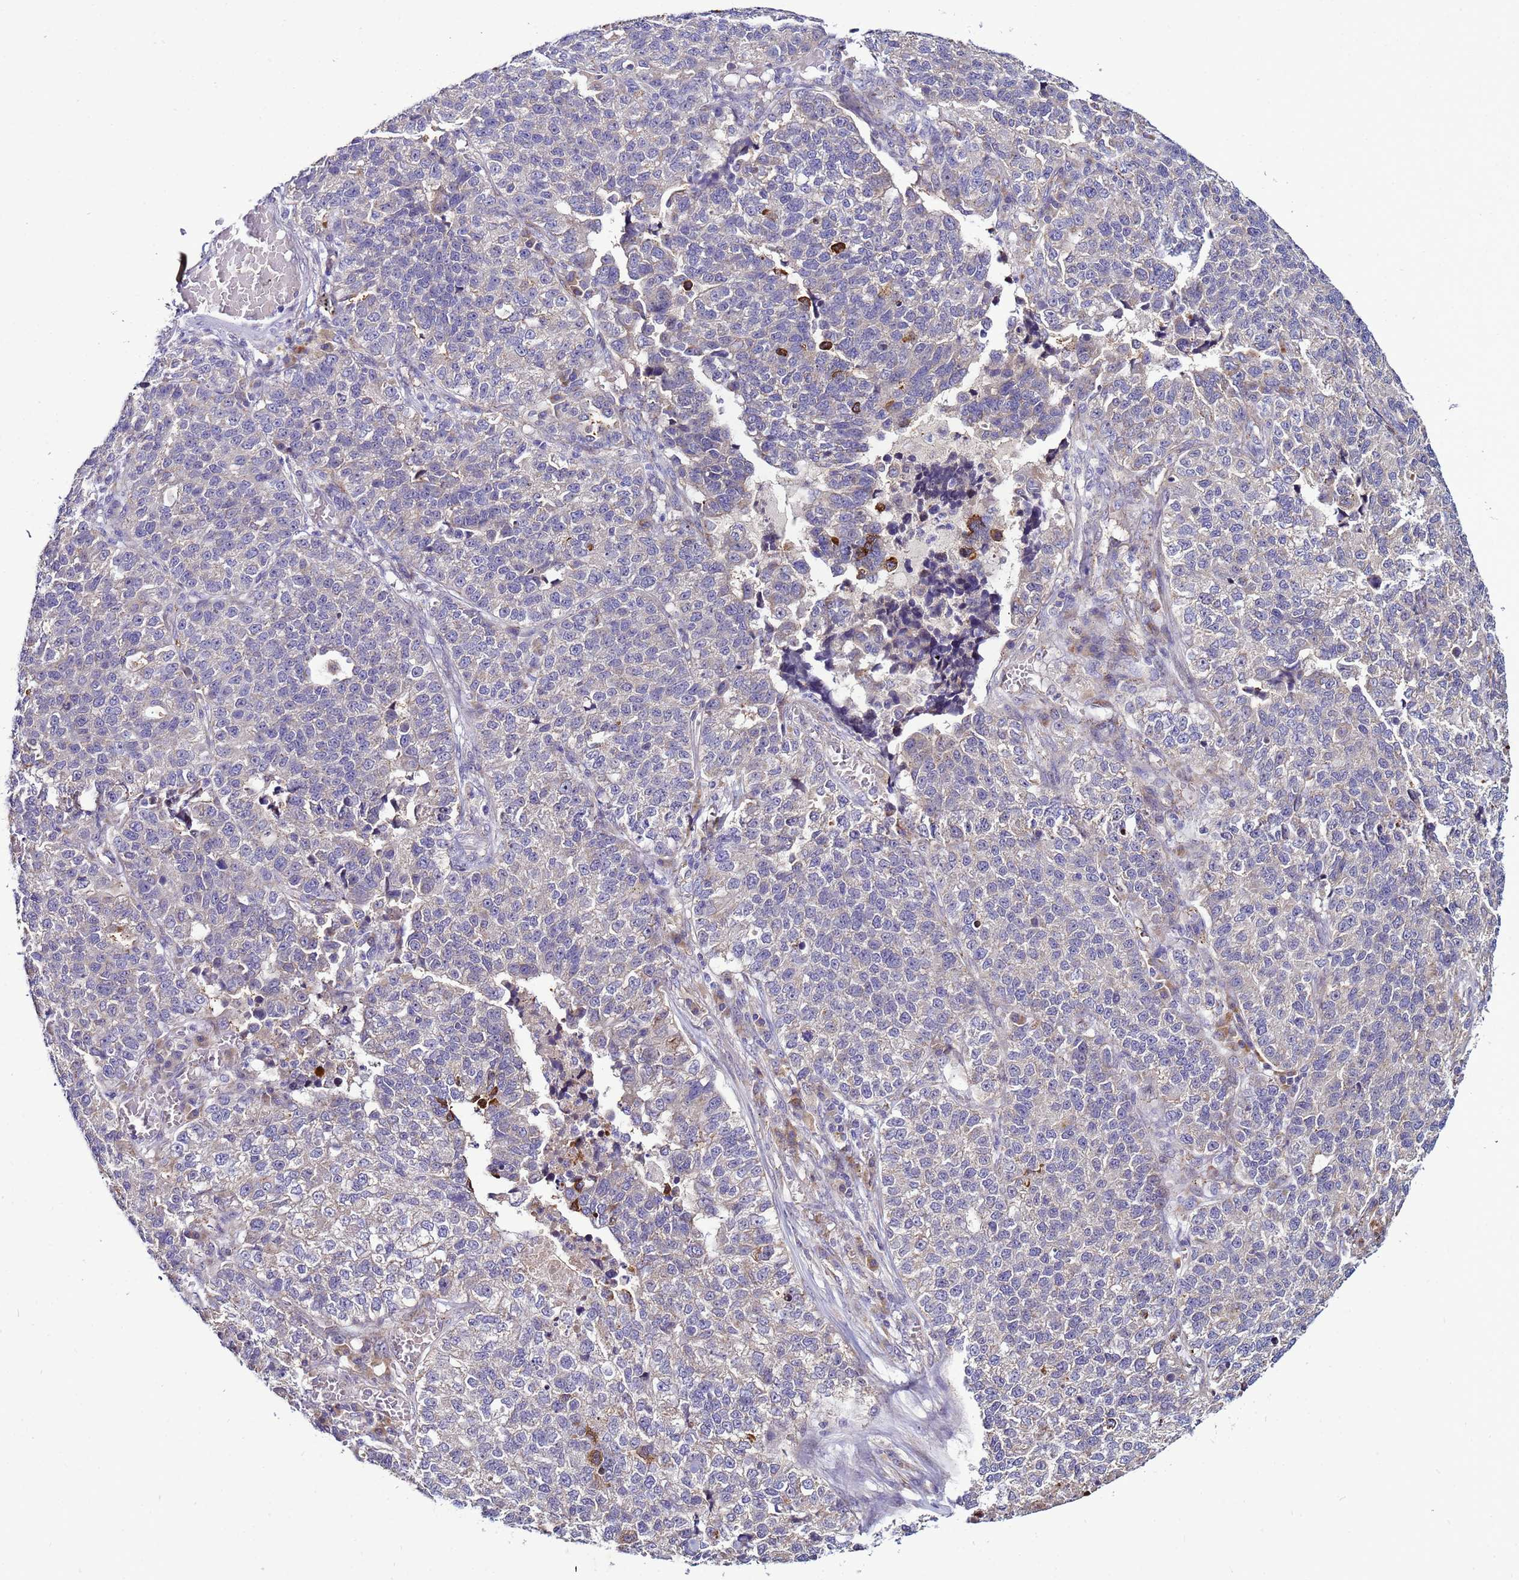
{"staining": {"intensity": "negative", "quantity": "none", "location": "none"}, "tissue": "lung cancer", "cell_type": "Tumor cells", "image_type": "cancer", "snomed": [{"axis": "morphology", "description": "Adenocarcinoma, NOS"}, {"axis": "topography", "description": "Lung"}], "caption": "The photomicrograph reveals no significant positivity in tumor cells of lung cancer (adenocarcinoma).", "gene": "NOL8", "patient": {"sex": "male", "age": 49}}